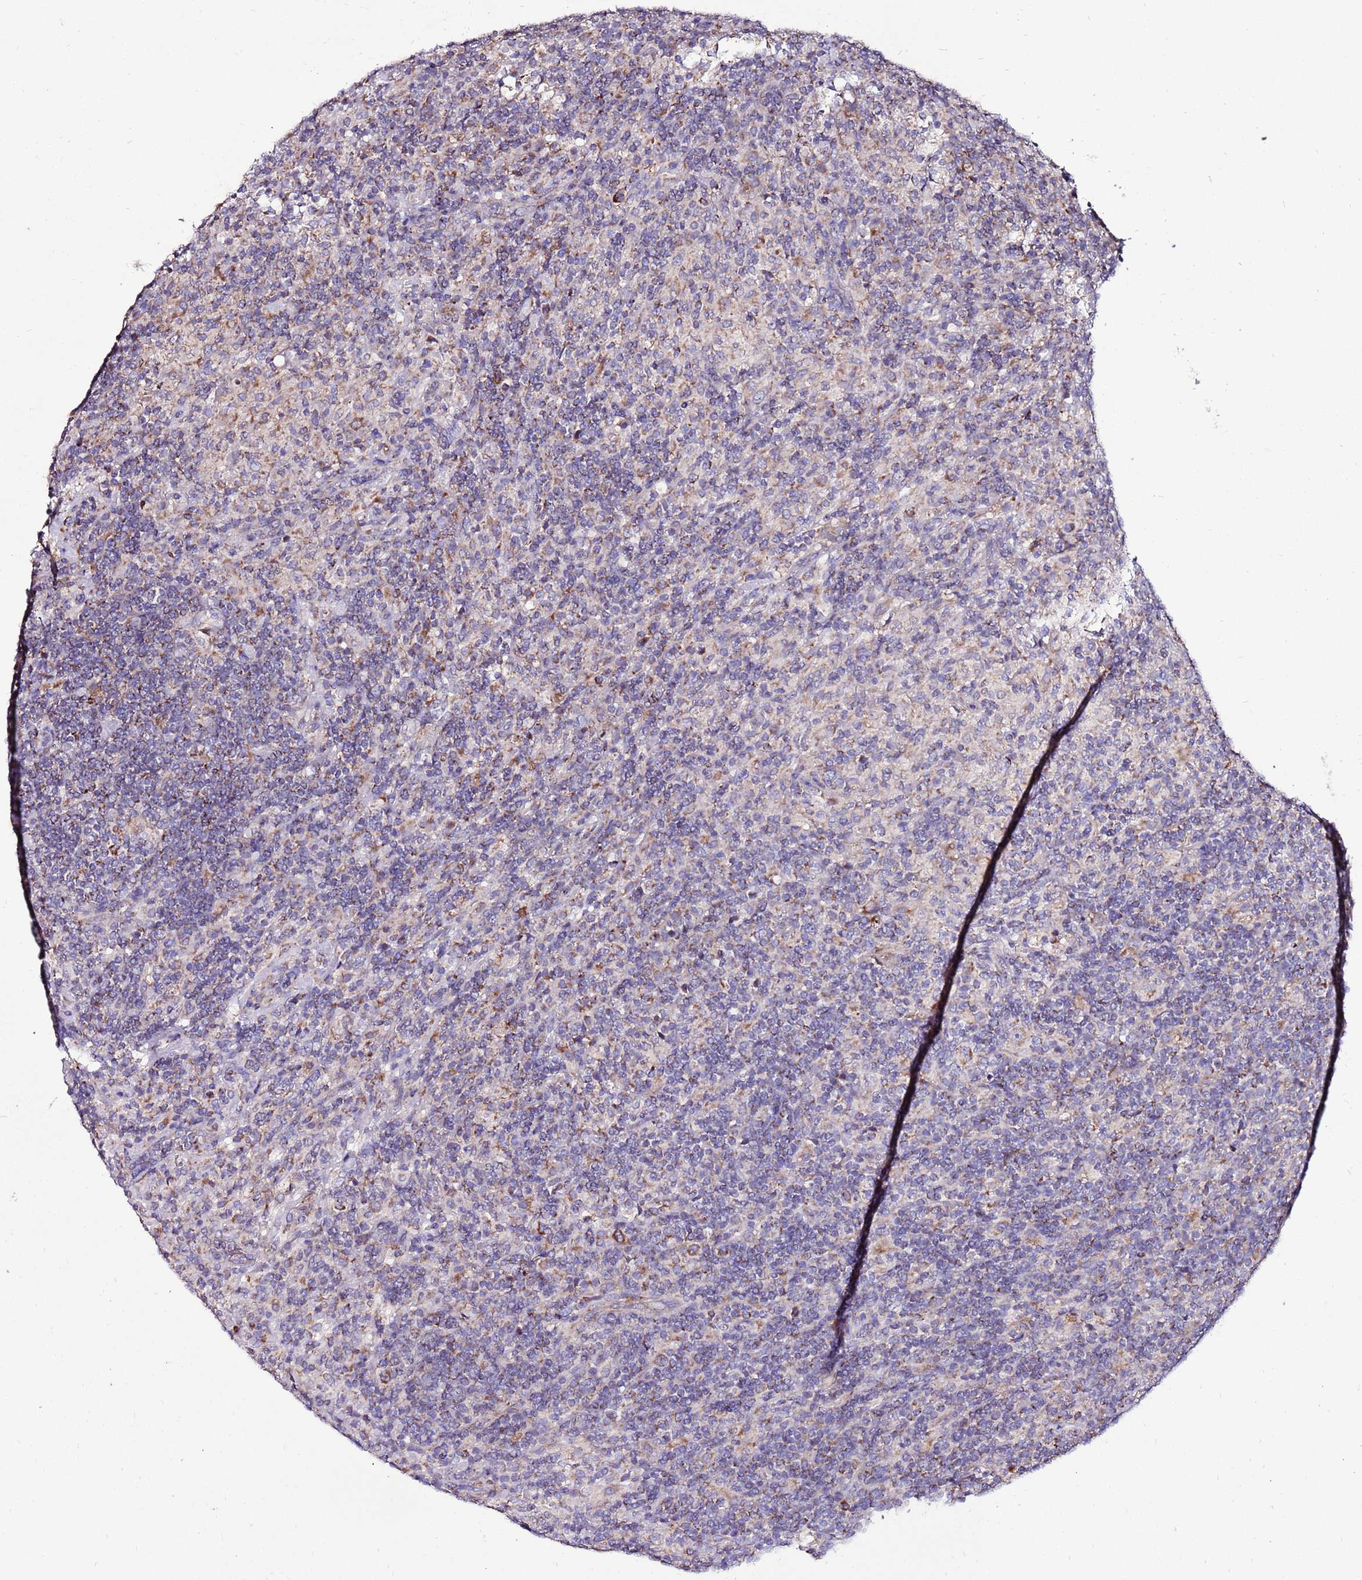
{"staining": {"intensity": "moderate", "quantity": "25%-75%", "location": "cytoplasmic/membranous"}, "tissue": "lymphoma", "cell_type": "Tumor cells", "image_type": "cancer", "snomed": [{"axis": "morphology", "description": "Hodgkin's disease, NOS"}, {"axis": "topography", "description": "Lymph node"}], "caption": "This histopathology image displays immunohistochemistry (IHC) staining of Hodgkin's disease, with medium moderate cytoplasmic/membranous positivity in approximately 25%-75% of tumor cells.", "gene": "SPSB3", "patient": {"sex": "male", "age": 70}}